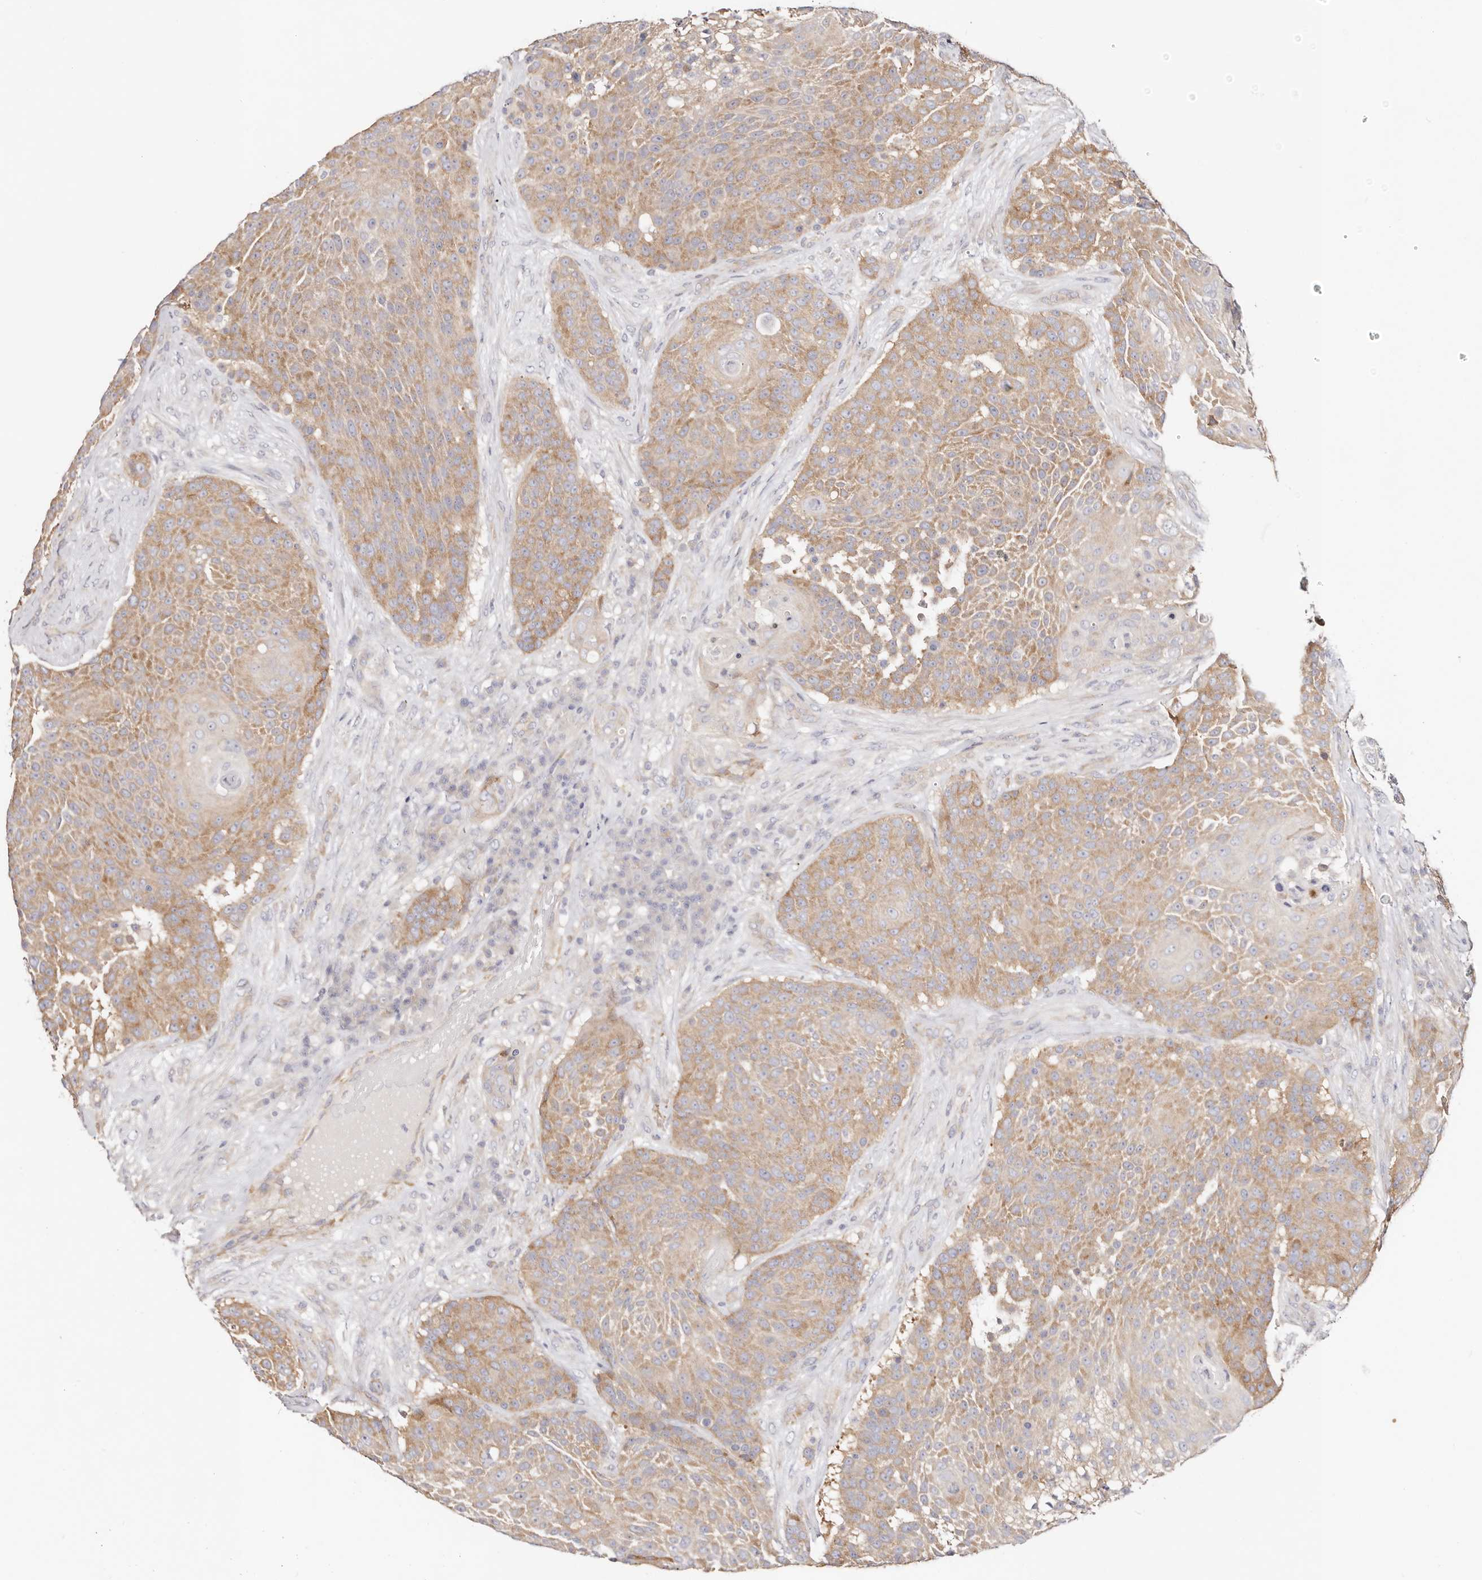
{"staining": {"intensity": "moderate", "quantity": ">75%", "location": "cytoplasmic/membranous"}, "tissue": "urothelial cancer", "cell_type": "Tumor cells", "image_type": "cancer", "snomed": [{"axis": "morphology", "description": "Urothelial carcinoma, High grade"}, {"axis": "topography", "description": "Urinary bladder"}], "caption": "Immunohistochemical staining of human high-grade urothelial carcinoma demonstrates moderate cytoplasmic/membranous protein staining in about >75% of tumor cells.", "gene": "GNA13", "patient": {"sex": "female", "age": 63}}